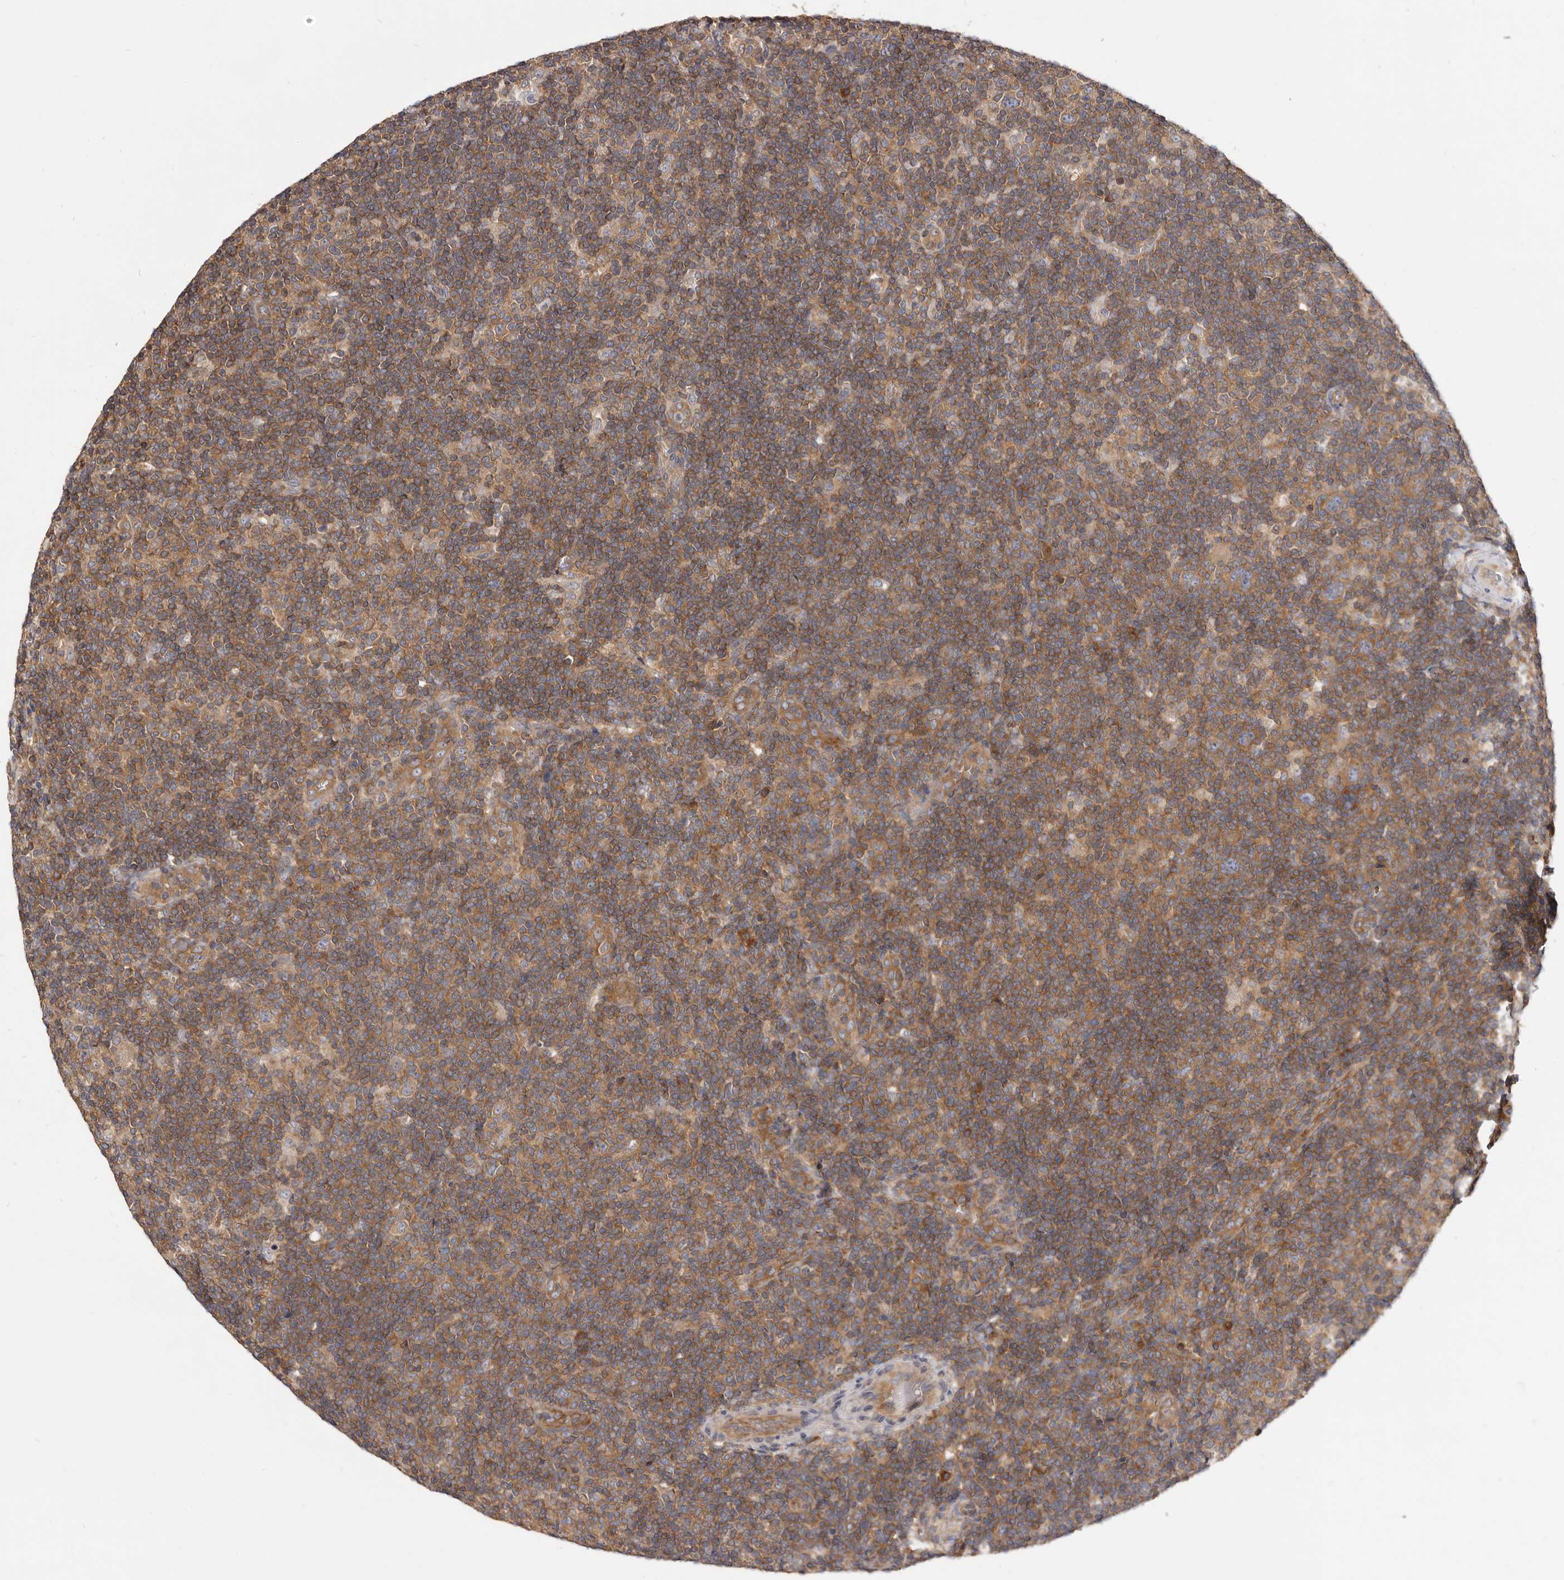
{"staining": {"intensity": "moderate", "quantity": ">75%", "location": "cytoplasmic/membranous"}, "tissue": "lymphoma", "cell_type": "Tumor cells", "image_type": "cancer", "snomed": [{"axis": "morphology", "description": "Hodgkin's disease, NOS"}, {"axis": "topography", "description": "Lymph node"}], "caption": "Approximately >75% of tumor cells in Hodgkin's disease exhibit moderate cytoplasmic/membranous protein staining as visualized by brown immunohistochemical staining.", "gene": "ADAMTS20", "patient": {"sex": "female", "age": 57}}